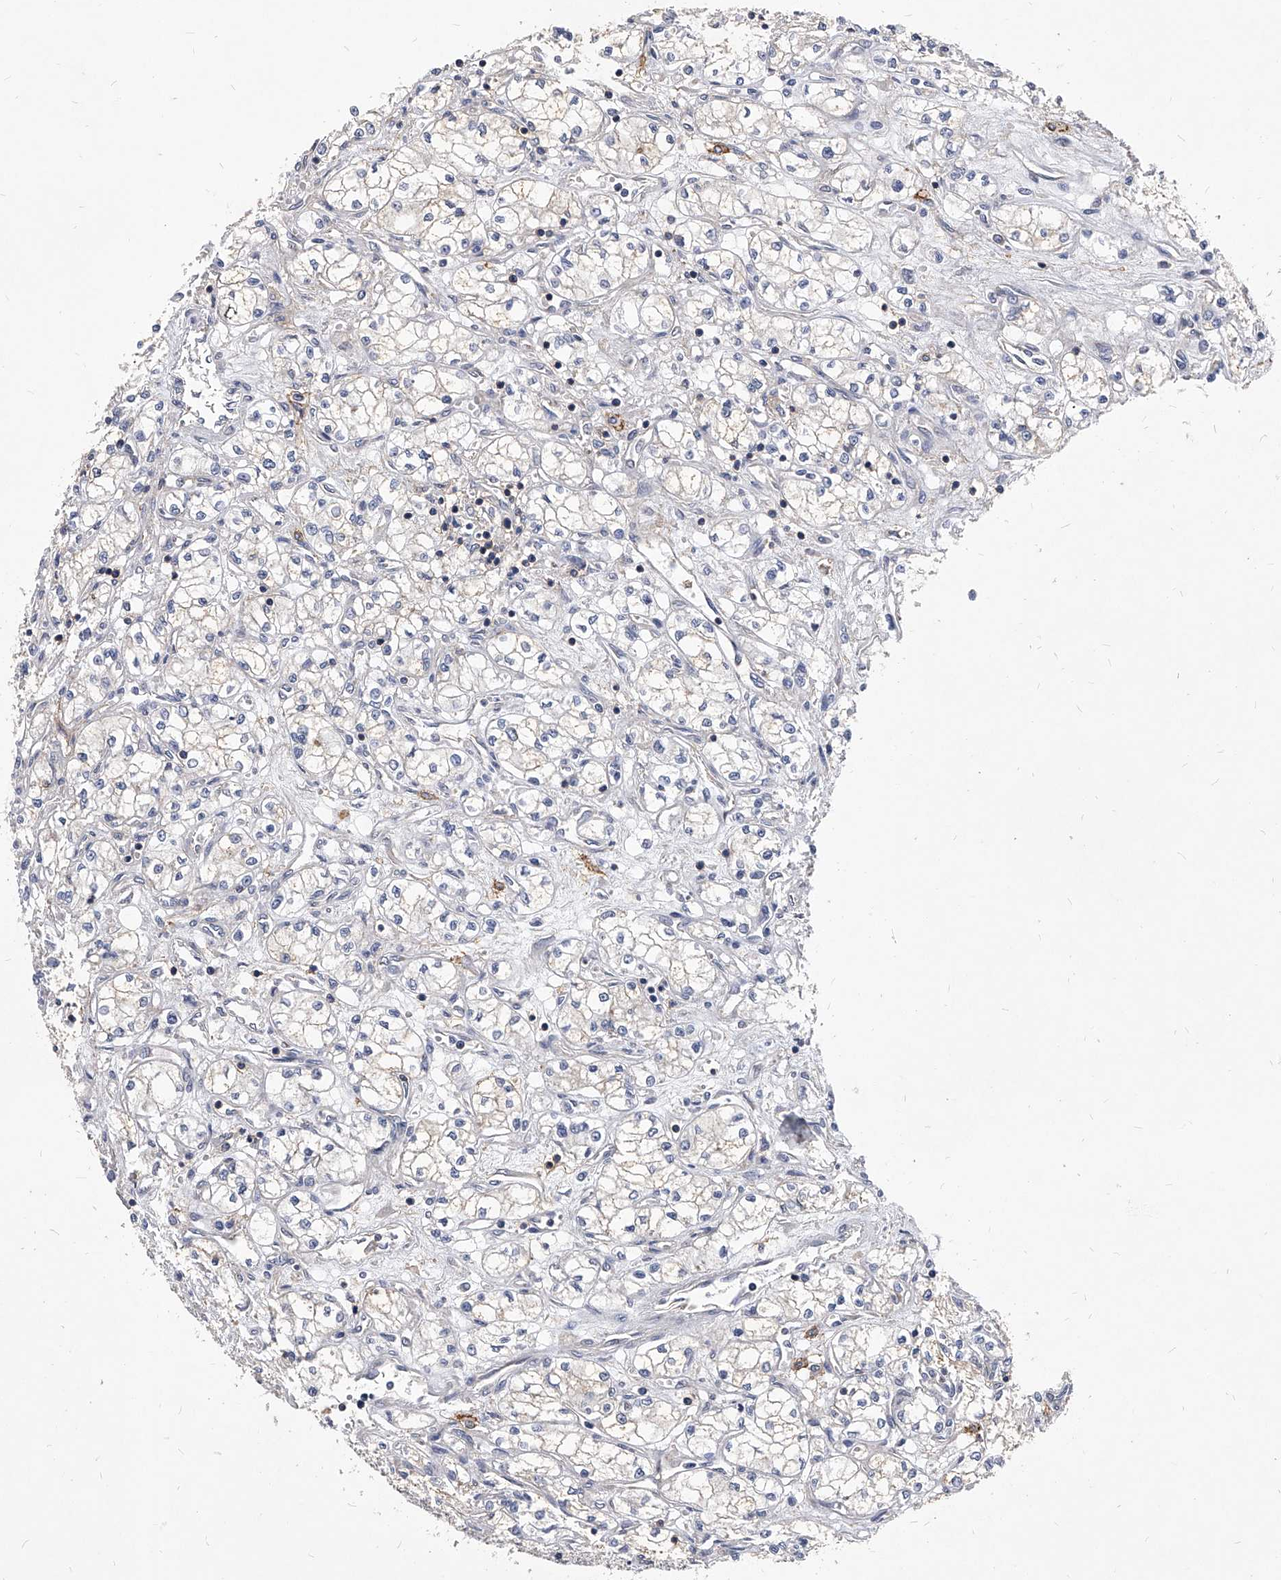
{"staining": {"intensity": "negative", "quantity": "none", "location": "none"}, "tissue": "renal cancer", "cell_type": "Tumor cells", "image_type": "cancer", "snomed": [{"axis": "morphology", "description": "Normal tissue, NOS"}, {"axis": "morphology", "description": "Adenocarcinoma, NOS"}, {"axis": "topography", "description": "Kidney"}], "caption": "High magnification brightfield microscopy of renal adenocarcinoma stained with DAB (3,3'-diaminobenzidine) (brown) and counterstained with hematoxylin (blue): tumor cells show no significant expression.", "gene": "ATG5", "patient": {"sex": "male", "age": 59}}